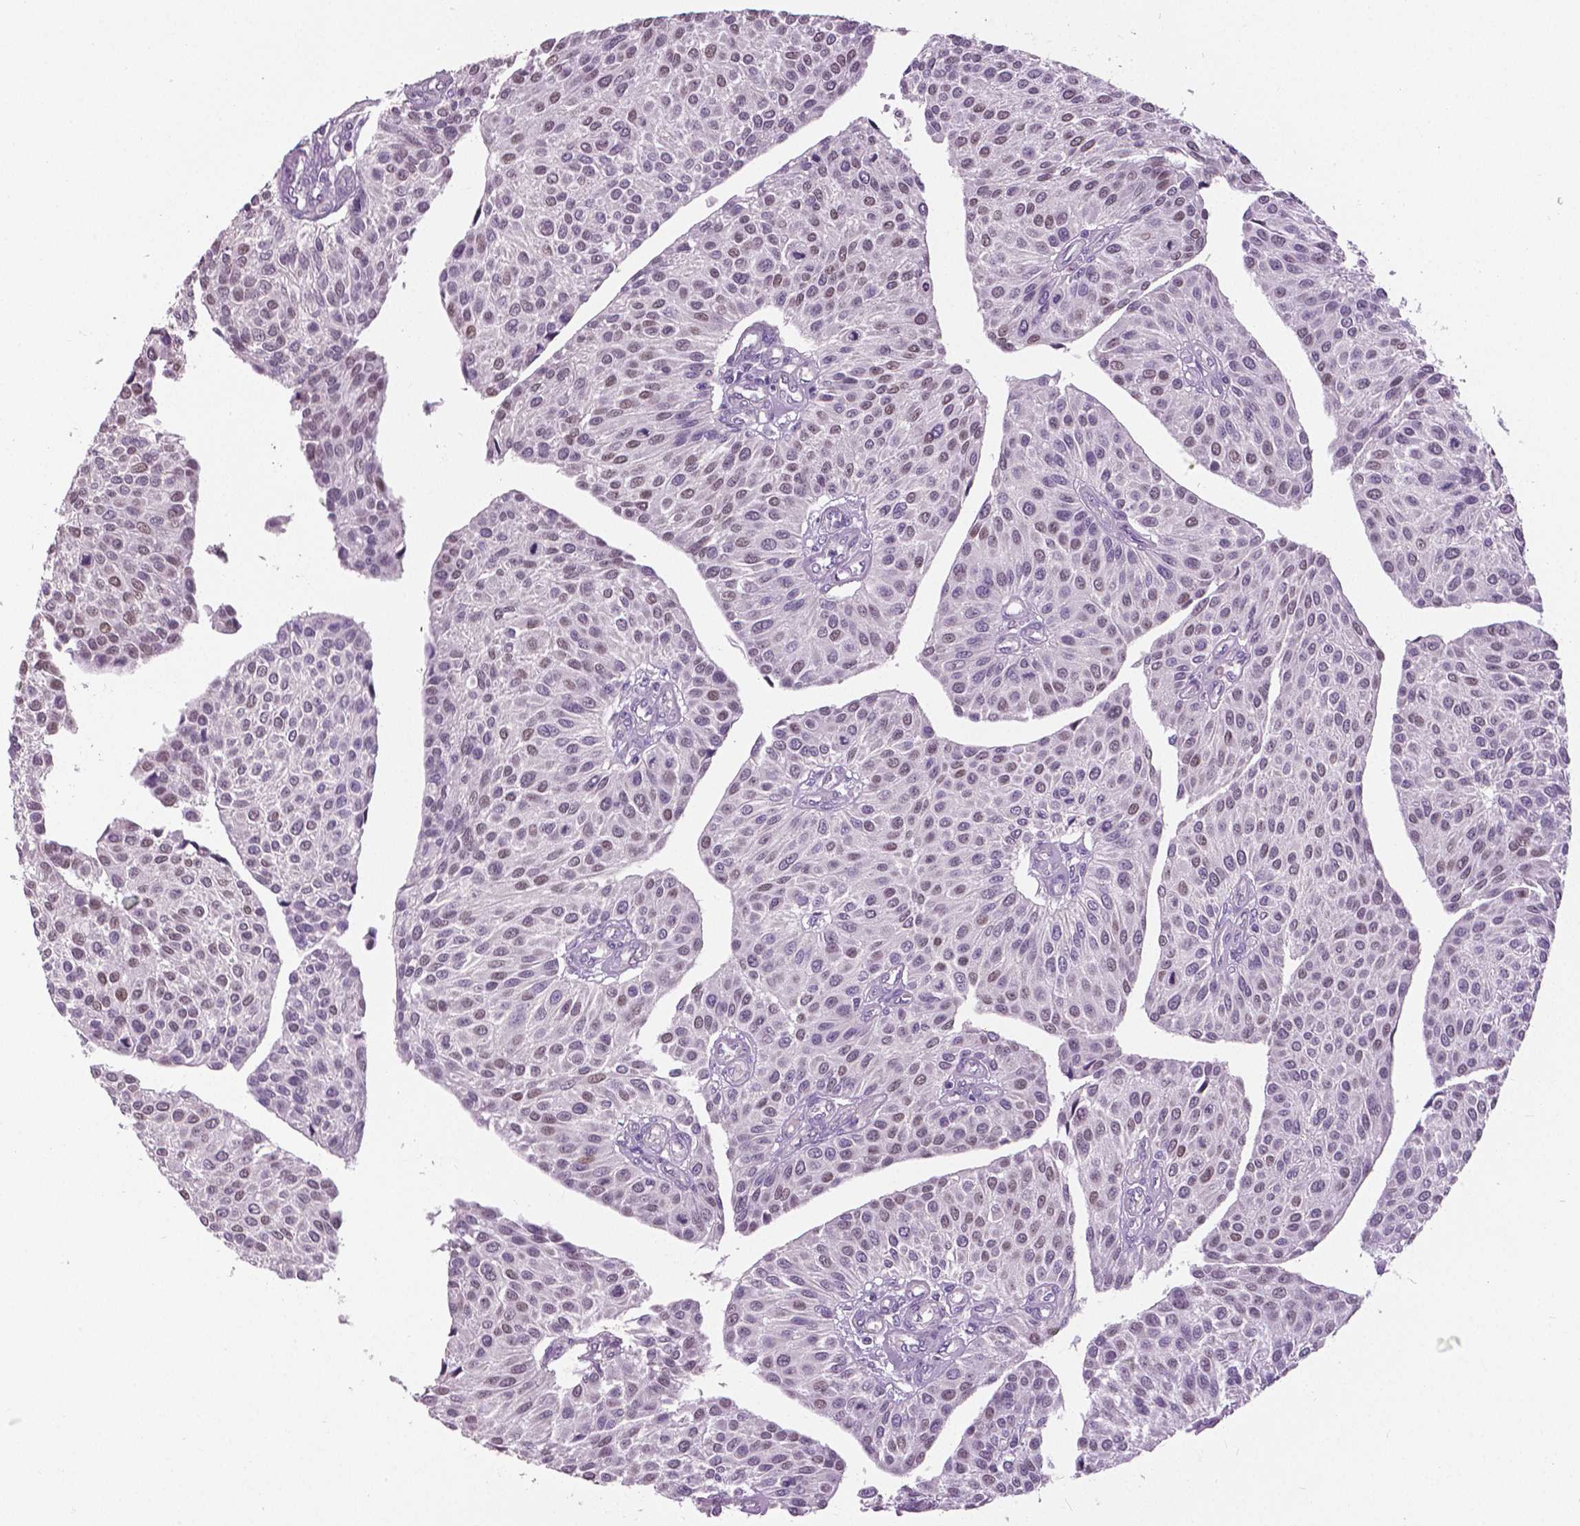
{"staining": {"intensity": "negative", "quantity": "none", "location": "none"}, "tissue": "urothelial cancer", "cell_type": "Tumor cells", "image_type": "cancer", "snomed": [{"axis": "morphology", "description": "Urothelial carcinoma, NOS"}, {"axis": "topography", "description": "Urinary bladder"}], "caption": "This is a micrograph of immunohistochemistry (IHC) staining of urothelial cancer, which shows no expression in tumor cells.", "gene": "FOXA1", "patient": {"sex": "male", "age": 55}}